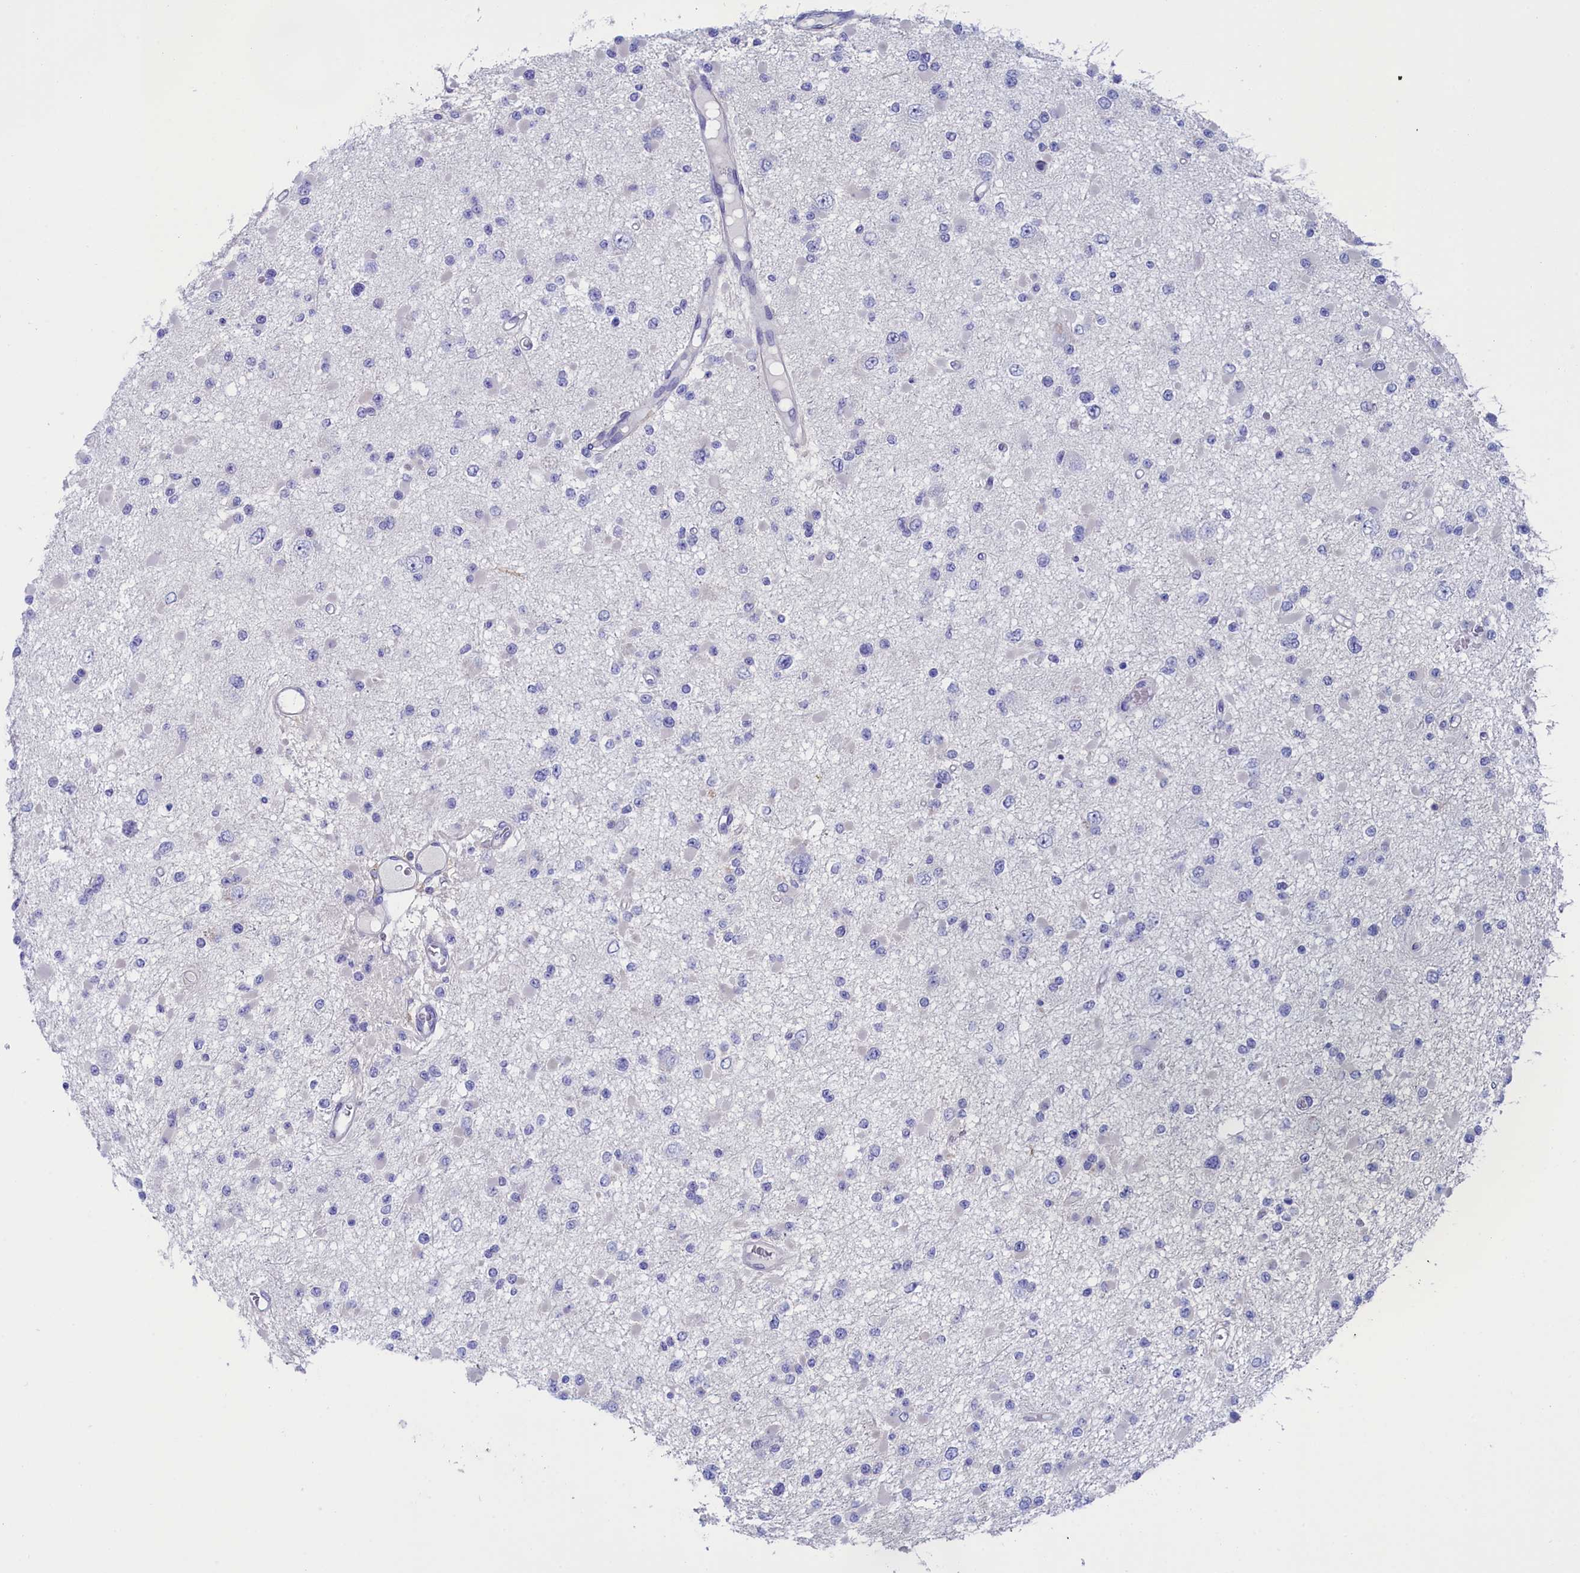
{"staining": {"intensity": "negative", "quantity": "none", "location": "none"}, "tissue": "glioma", "cell_type": "Tumor cells", "image_type": "cancer", "snomed": [{"axis": "morphology", "description": "Glioma, malignant, Low grade"}, {"axis": "topography", "description": "Brain"}], "caption": "Immunohistochemistry photomicrograph of neoplastic tissue: malignant low-grade glioma stained with DAB (3,3'-diaminobenzidine) shows no significant protein staining in tumor cells.", "gene": "VPS35L", "patient": {"sex": "female", "age": 22}}